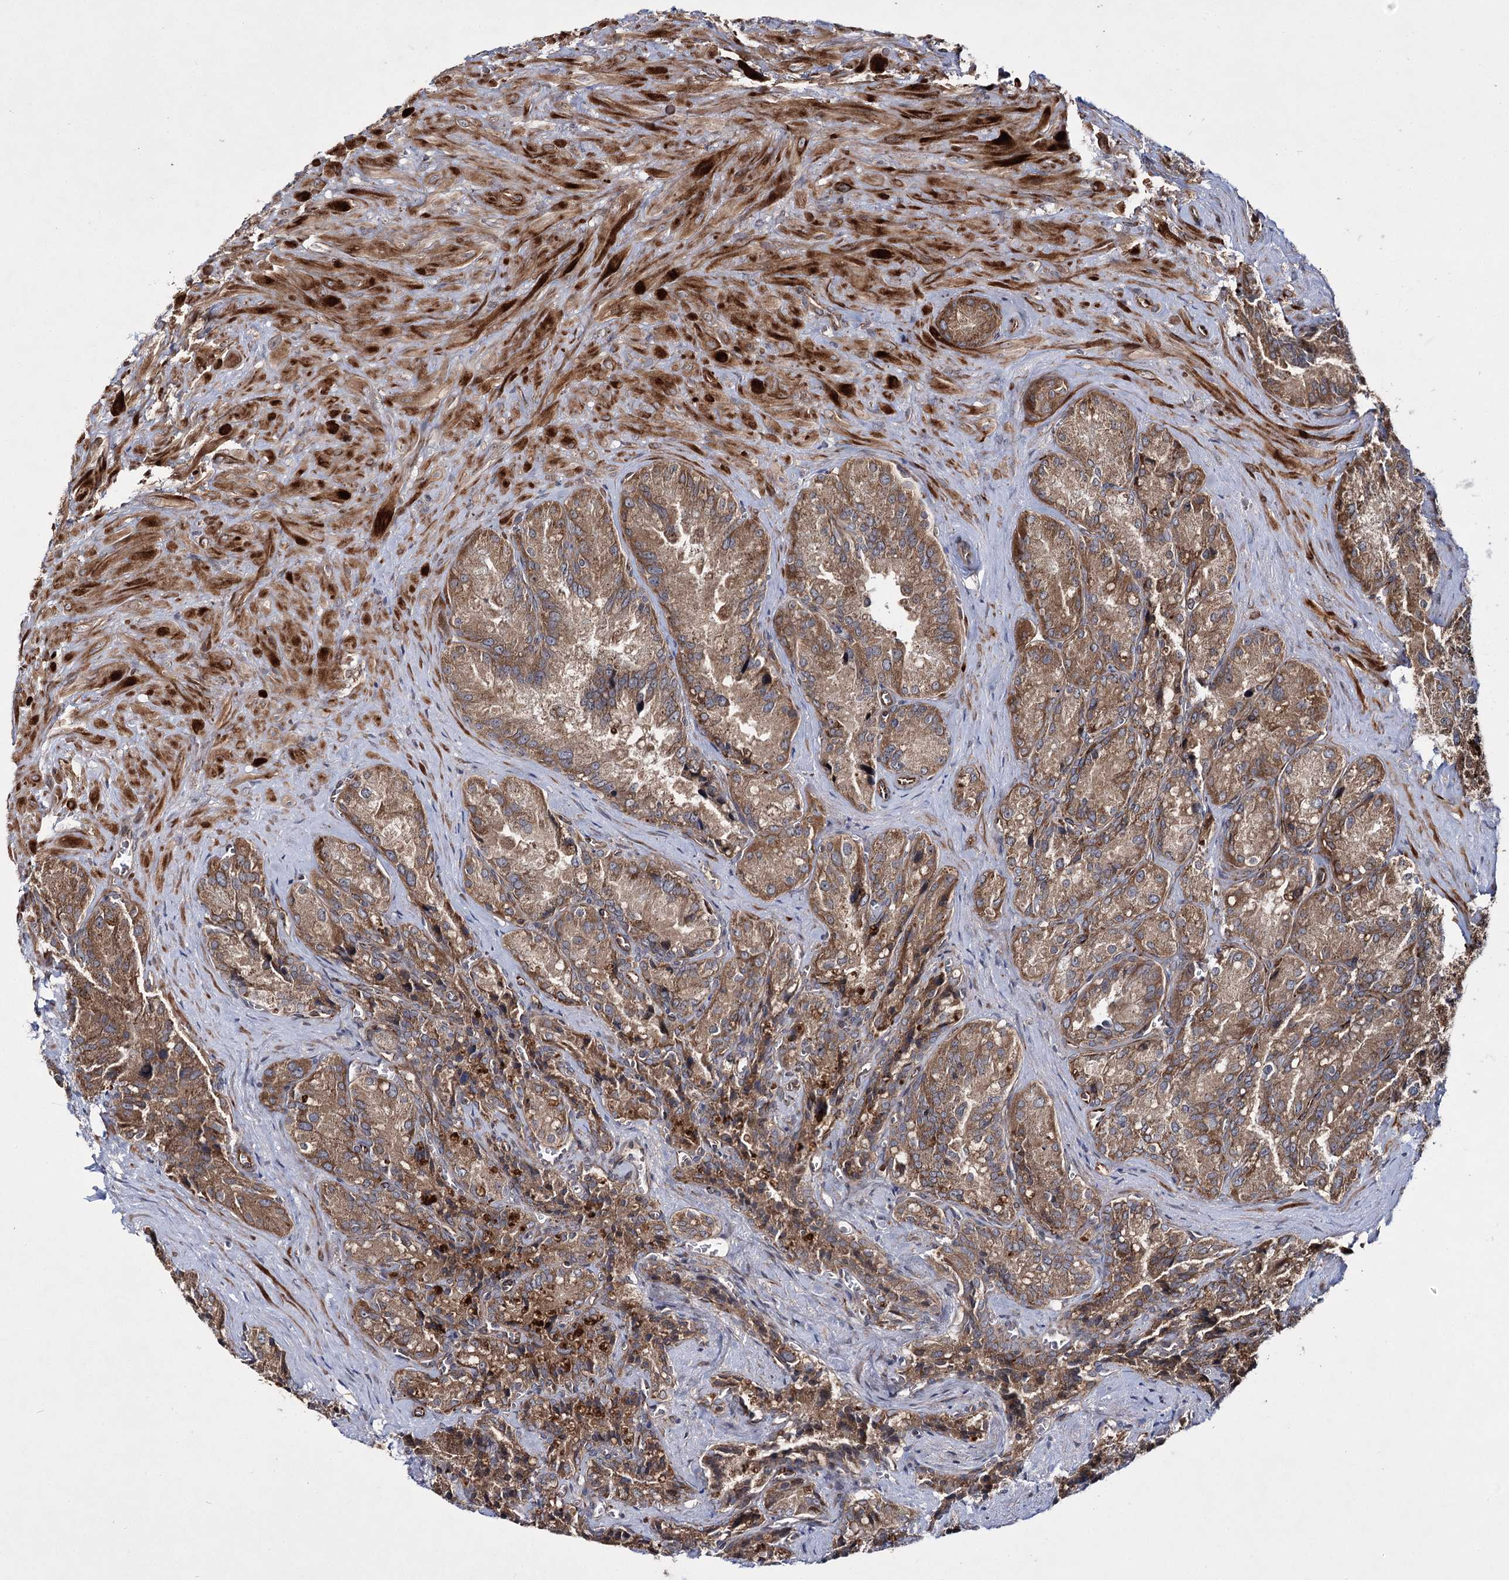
{"staining": {"intensity": "moderate", "quantity": ">75%", "location": "cytoplasmic/membranous"}, "tissue": "seminal vesicle", "cell_type": "Glandular cells", "image_type": "normal", "snomed": [{"axis": "morphology", "description": "Normal tissue, NOS"}, {"axis": "topography", "description": "Seminal veicle"}], "caption": "Seminal vesicle was stained to show a protein in brown. There is medium levels of moderate cytoplasmic/membranous expression in approximately >75% of glandular cells. The staining was performed using DAB, with brown indicating positive protein expression. Nuclei are stained blue with hematoxylin.", "gene": "HECTD2", "patient": {"sex": "male", "age": 62}}